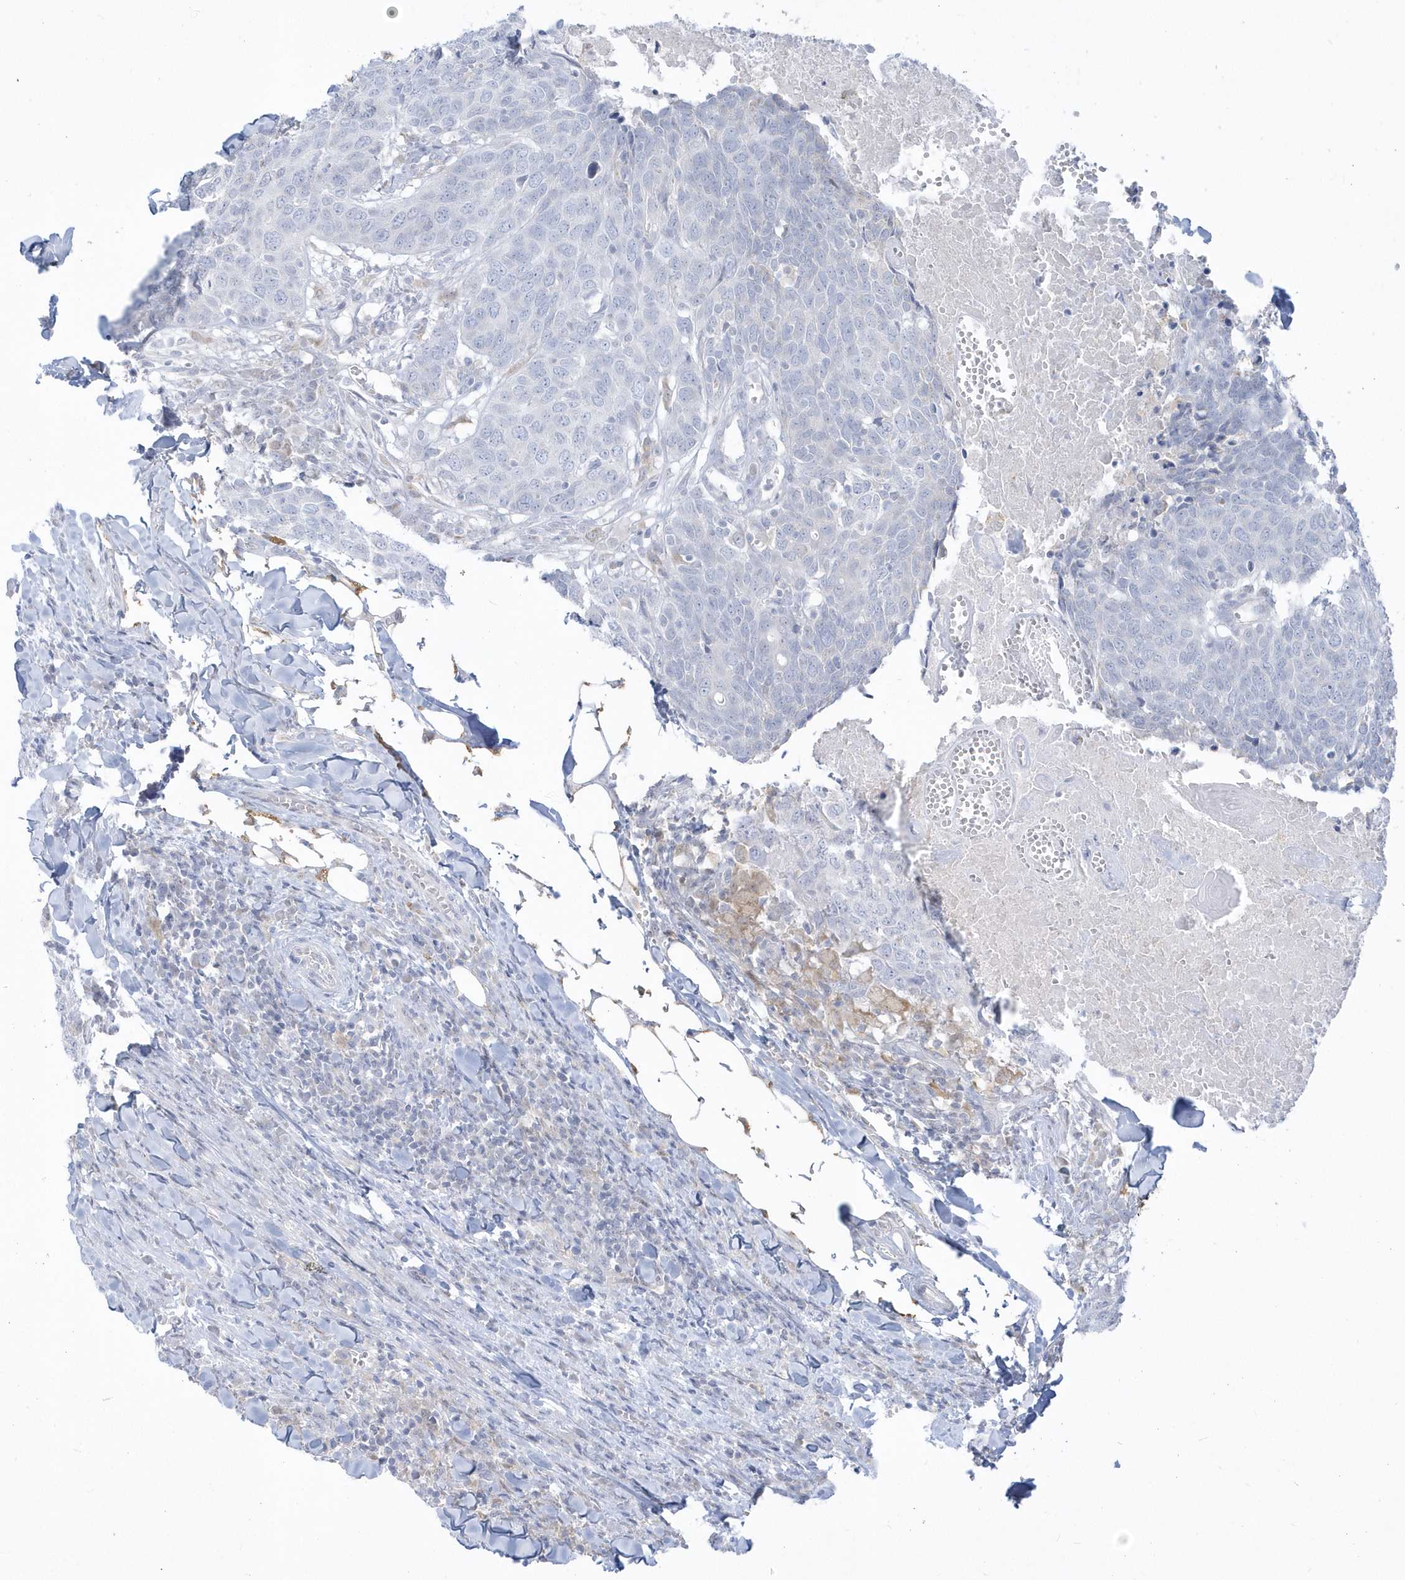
{"staining": {"intensity": "negative", "quantity": "none", "location": "none"}, "tissue": "head and neck cancer", "cell_type": "Tumor cells", "image_type": "cancer", "snomed": [{"axis": "morphology", "description": "Squamous cell carcinoma, NOS"}, {"axis": "topography", "description": "Head-Neck"}], "caption": "A micrograph of human head and neck cancer is negative for staining in tumor cells.", "gene": "PCBD1", "patient": {"sex": "male", "age": 66}}